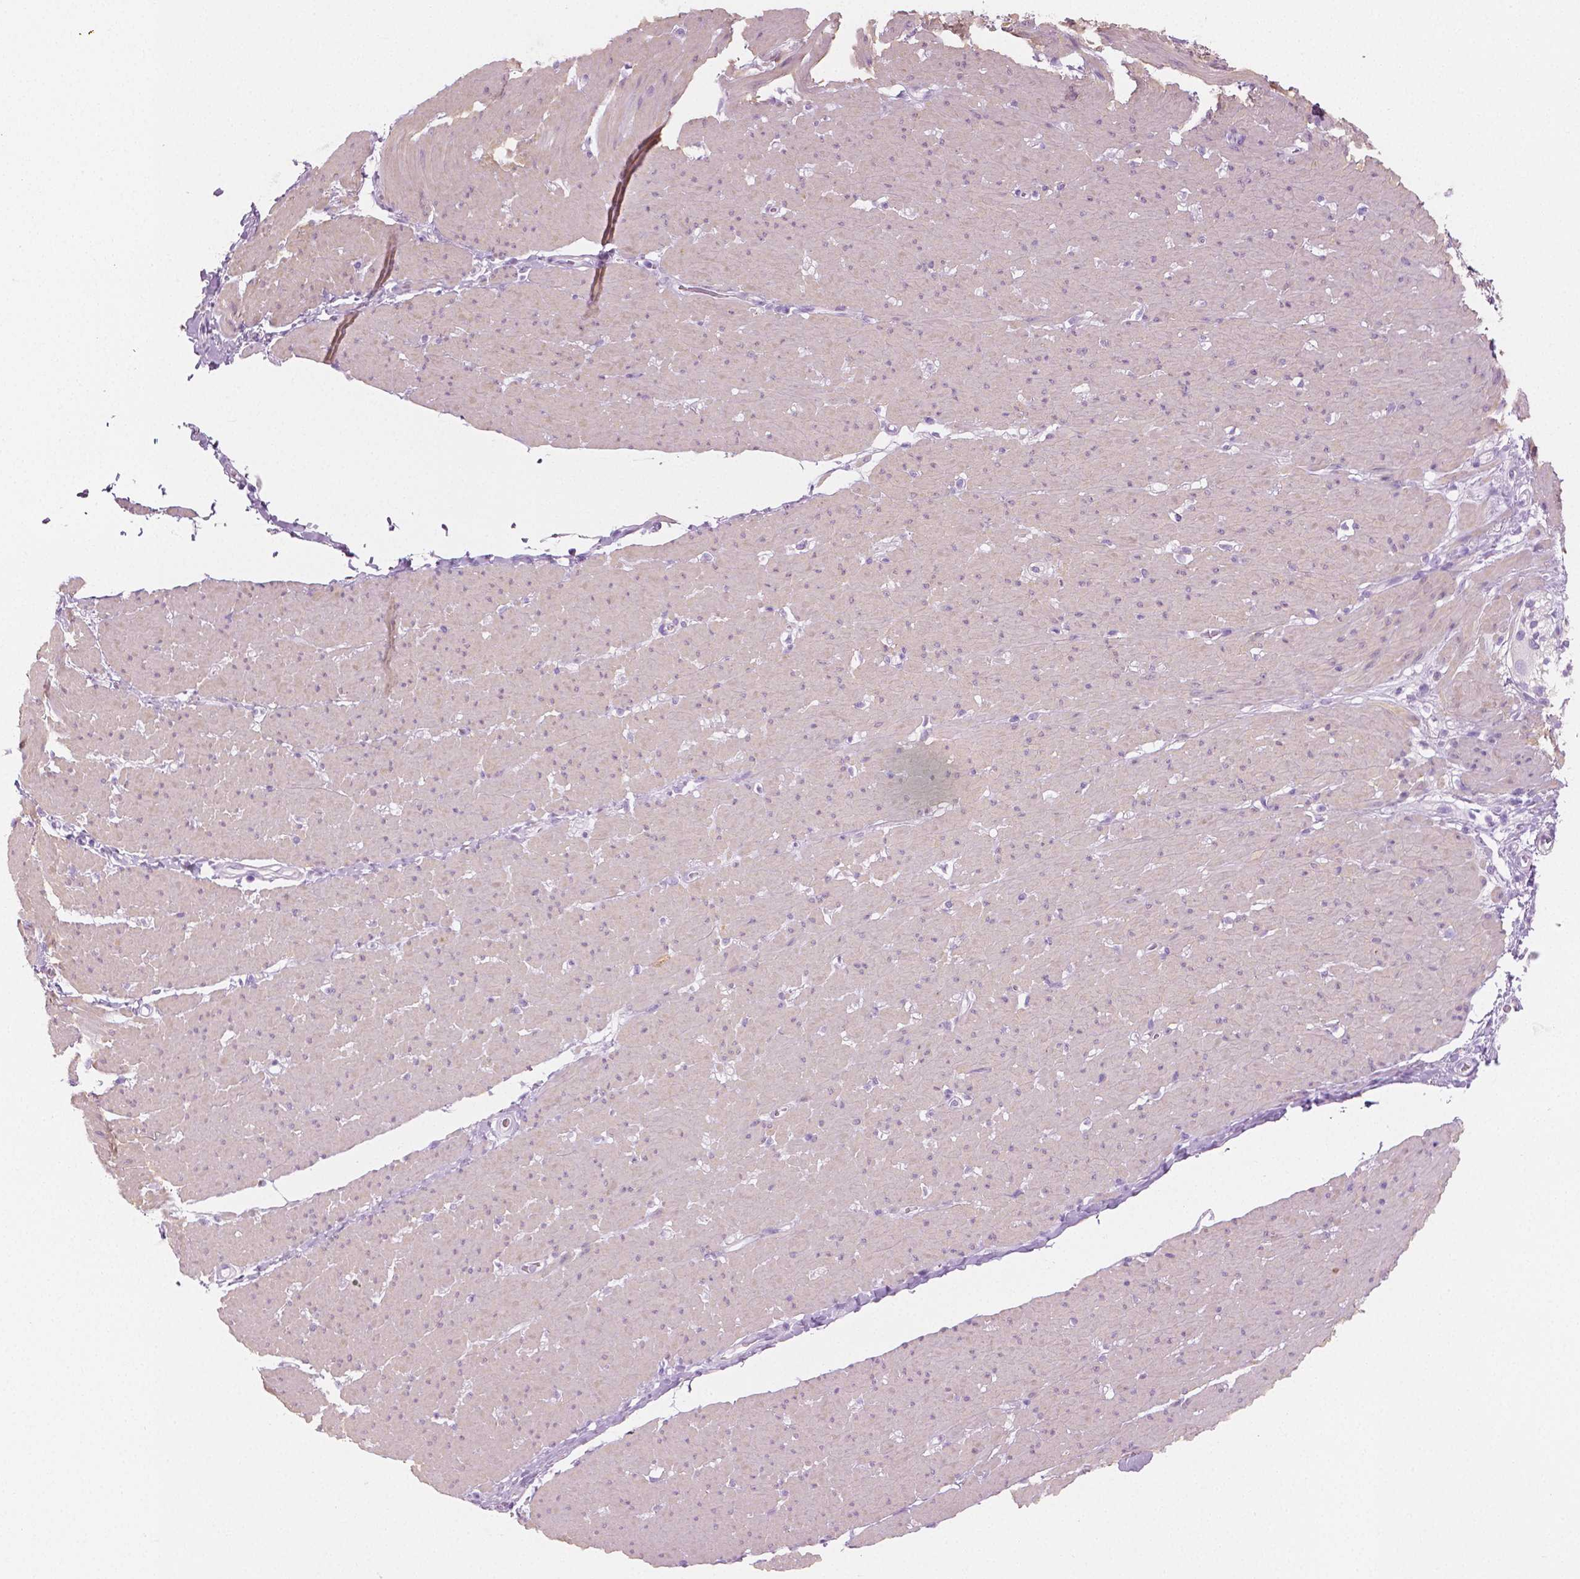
{"staining": {"intensity": "negative", "quantity": "none", "location": "none"}, "tissue": "smooth muscle", "cell_type": "Smooth muscle cells", "image_type": "normal", "snomed": [{"axis": "morphology", "description": "Normal tissue, NOS"}, {"axis": "topography", "description": "Smooth muscle"}, {"axis": "topography", "description": "Rectum"}], "caption": "DAB immunohistochemical staining of normal human smooth muscle exhibits no significant expression in smooth muscle cells. The staining was performed using DAB (3,3'-diaminobenzidine) to visualize the protein expression in brown, while the nuclei were stained in blue with hematoxylin (Magnification: 20x).", "gene": "PLIN4", "patient": {"sex": "male", "age": 53}}